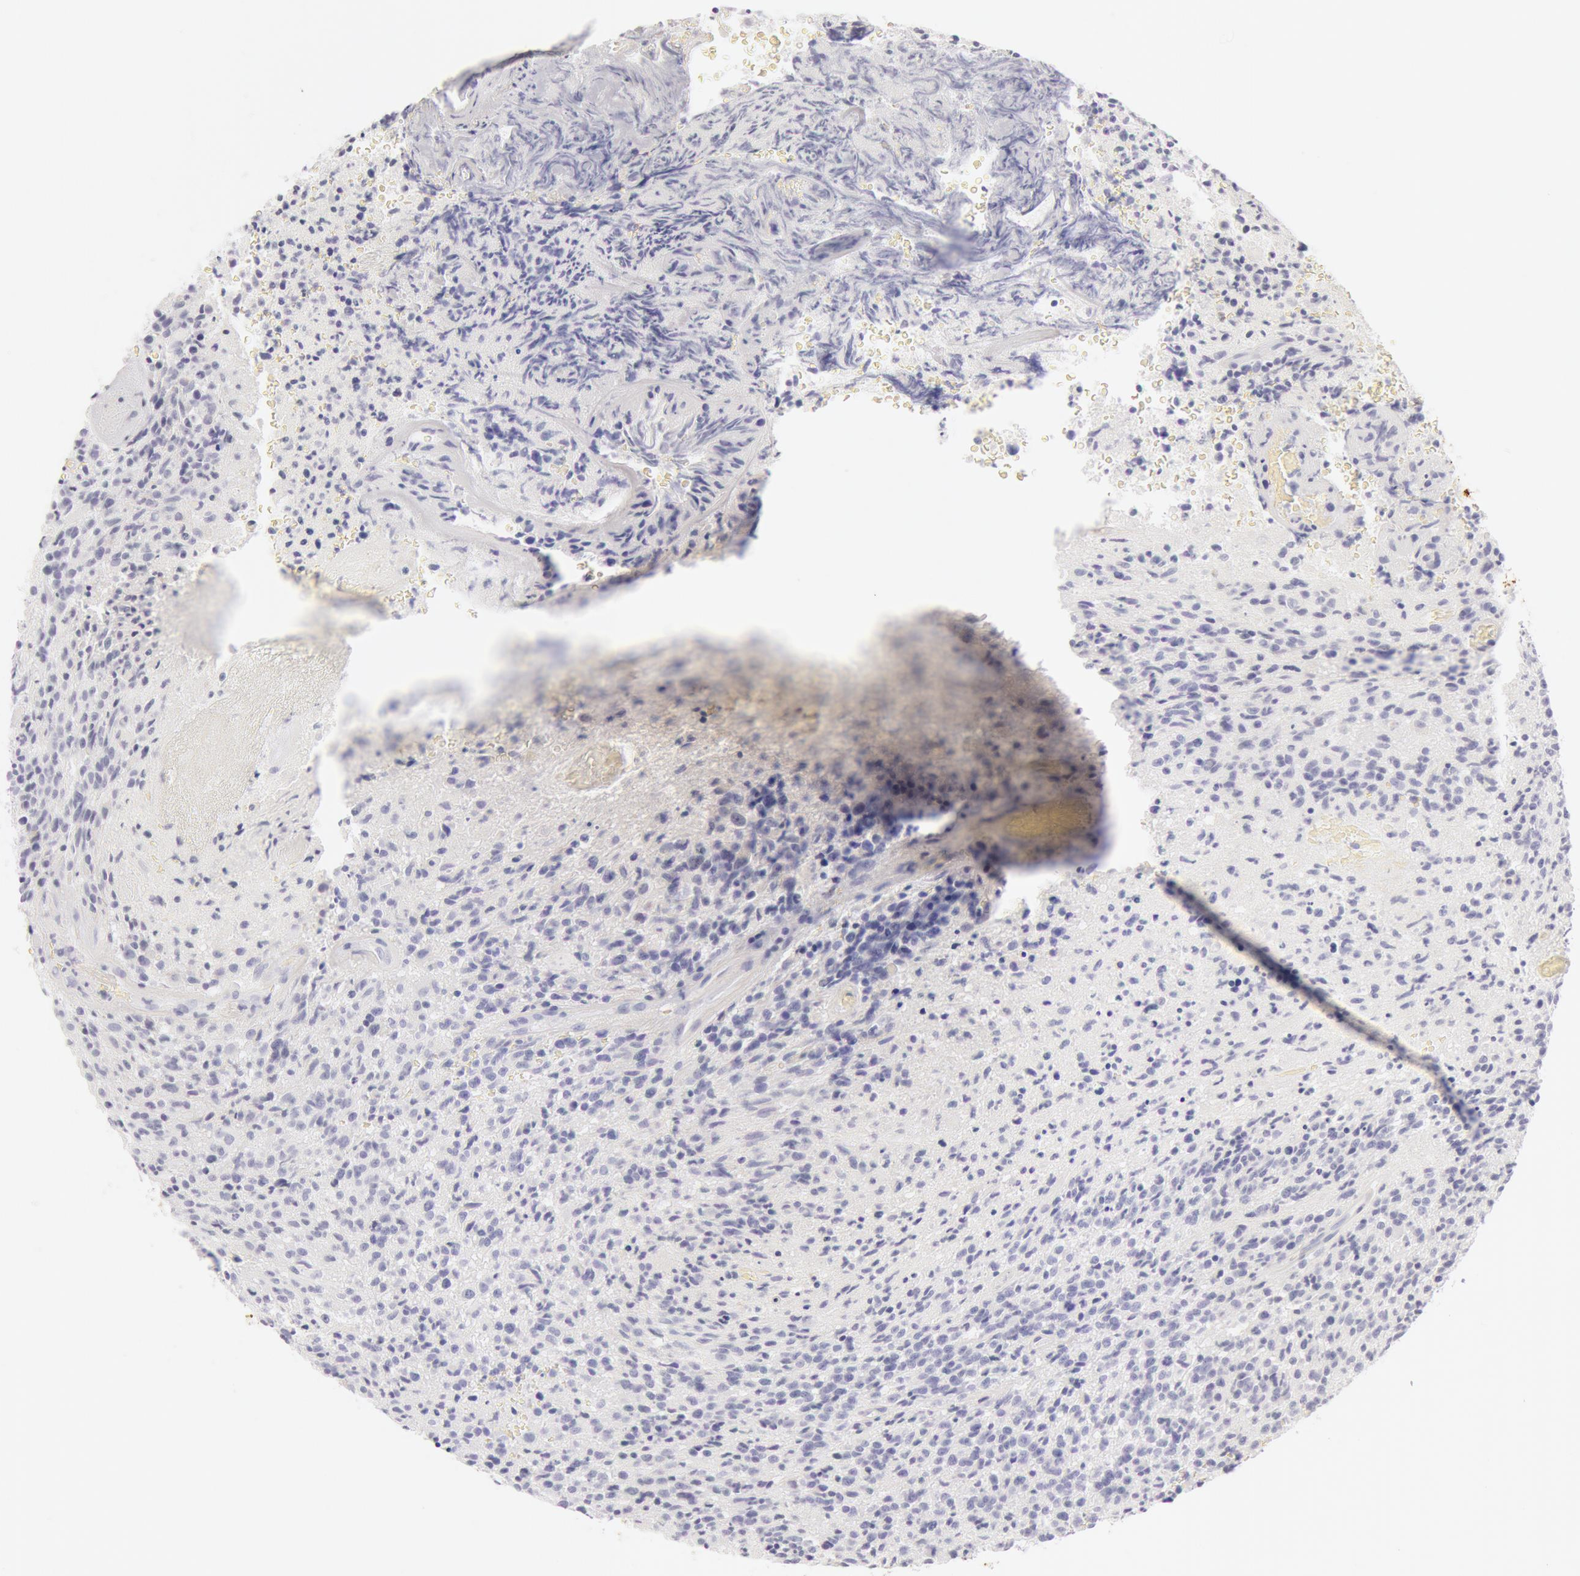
{"staining": {"intensity": "negative", "quantity": "none", "location": "none"}, "tissue": "glioma", "cell_type": "Tumor cells", "image_type": "cancer", "snomed": [{"axis": "morphology", "description": "Glioma, malignant, High grade"}, {"axis": "topography", "description": "Brain"}], "caption": "Immunohistochemistry (IHC) of human glioma displays no staining in tumor cells. (DAB immunohistochemistry (IHC), high magnification).", "gene": "KRT8", "patient": {"sex": "male", "age": 36}}